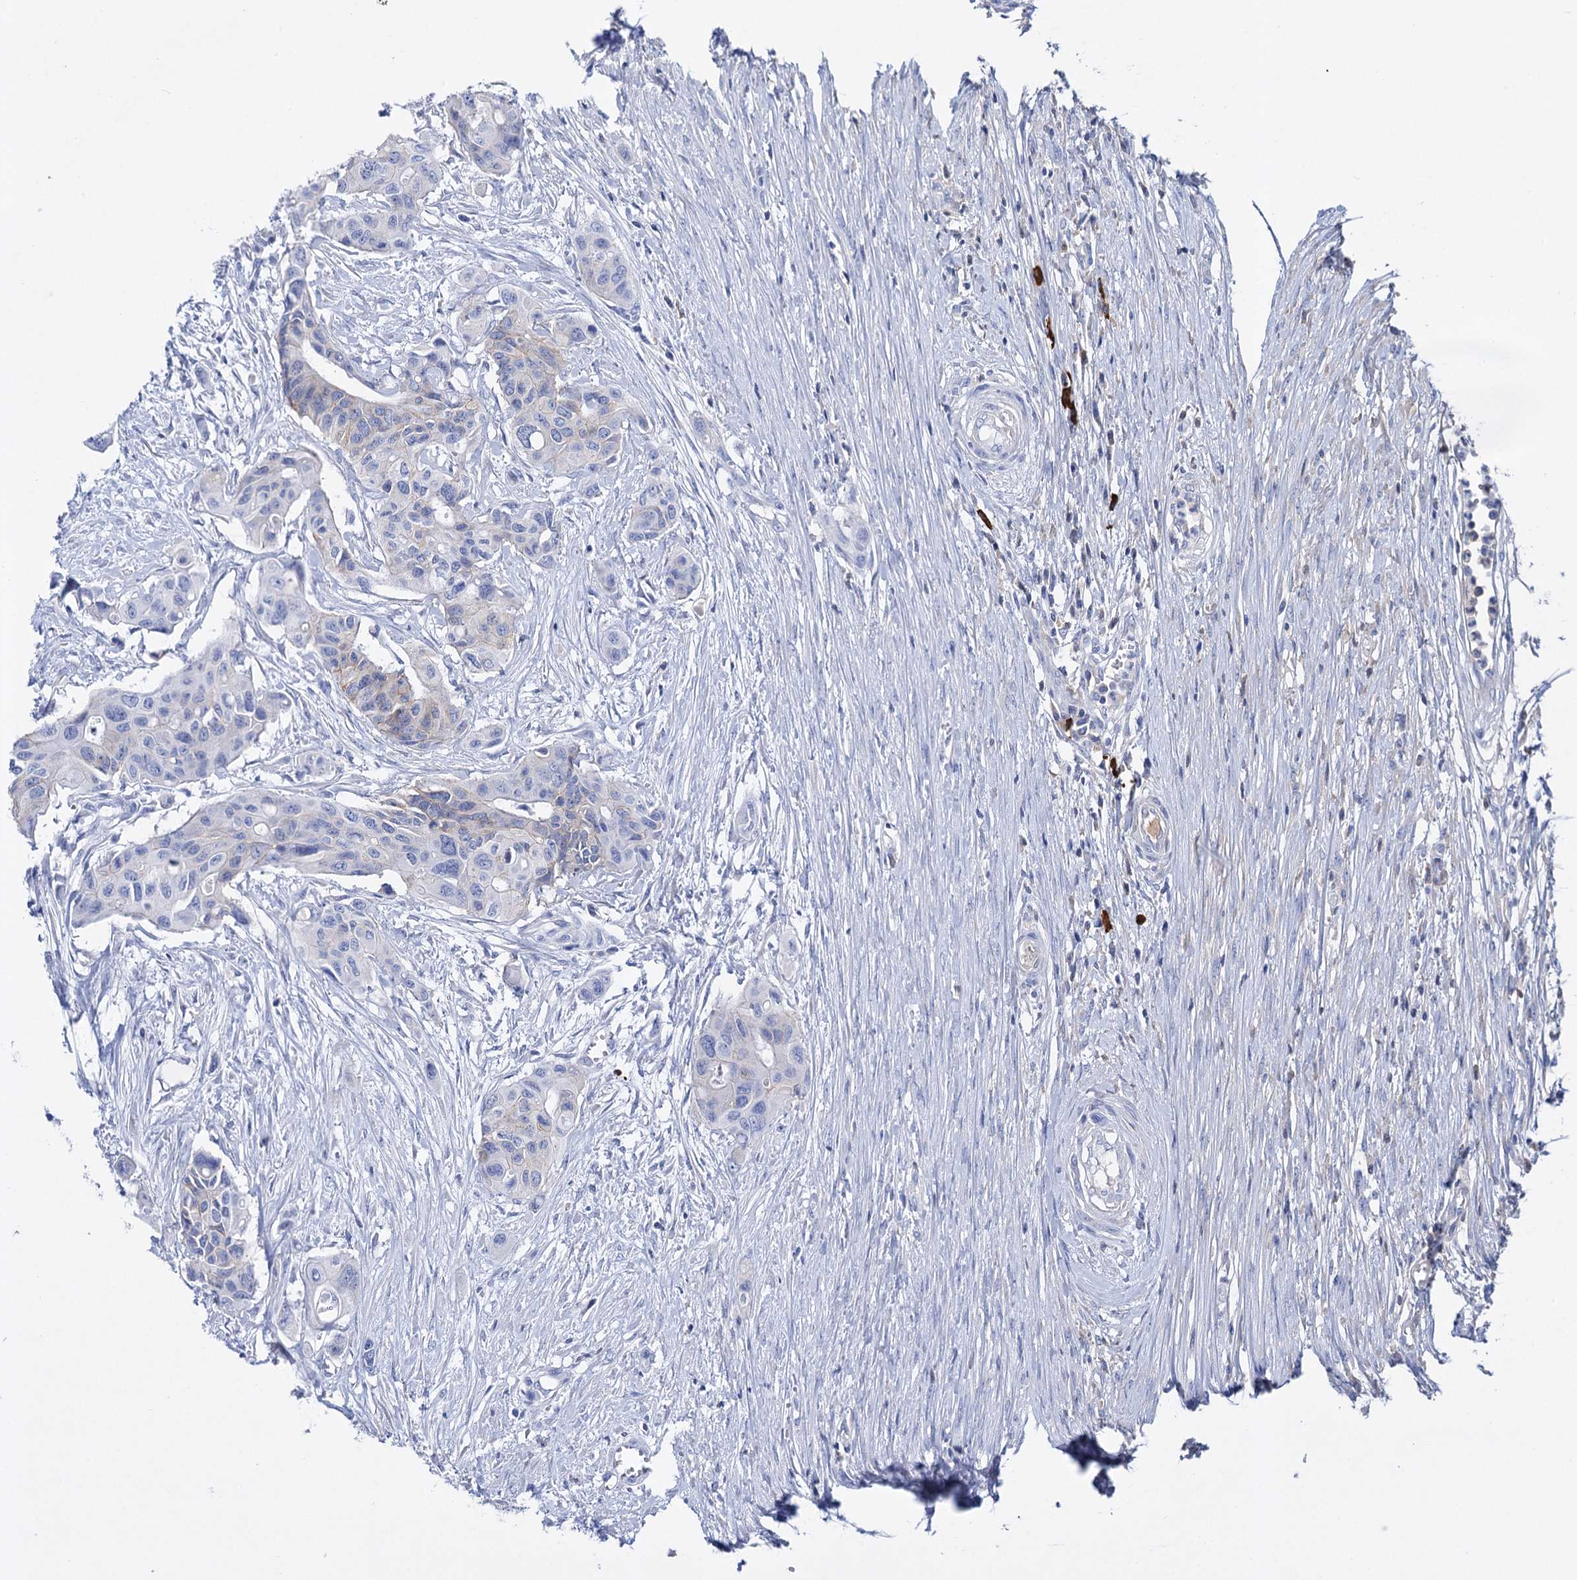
{"staining": {"intensity": "negative", "quantity": "none", "location": "none"}, "tissue": "colorectal cancer", "cell_type": "Tumor cells", "image_type": "cancer", "snomed": [{"axis": "morphology", "description": "Adenocarcinoma, NOS"}, {"axis": "topography", "description": "Colon"}], "caption": "The IHC image has no significant expression in tumor cells of colorectal cancer (adenocarcinoma) tissue.", "gene": "FBXW12", "patient": {"sex": "male", "age": 77}}